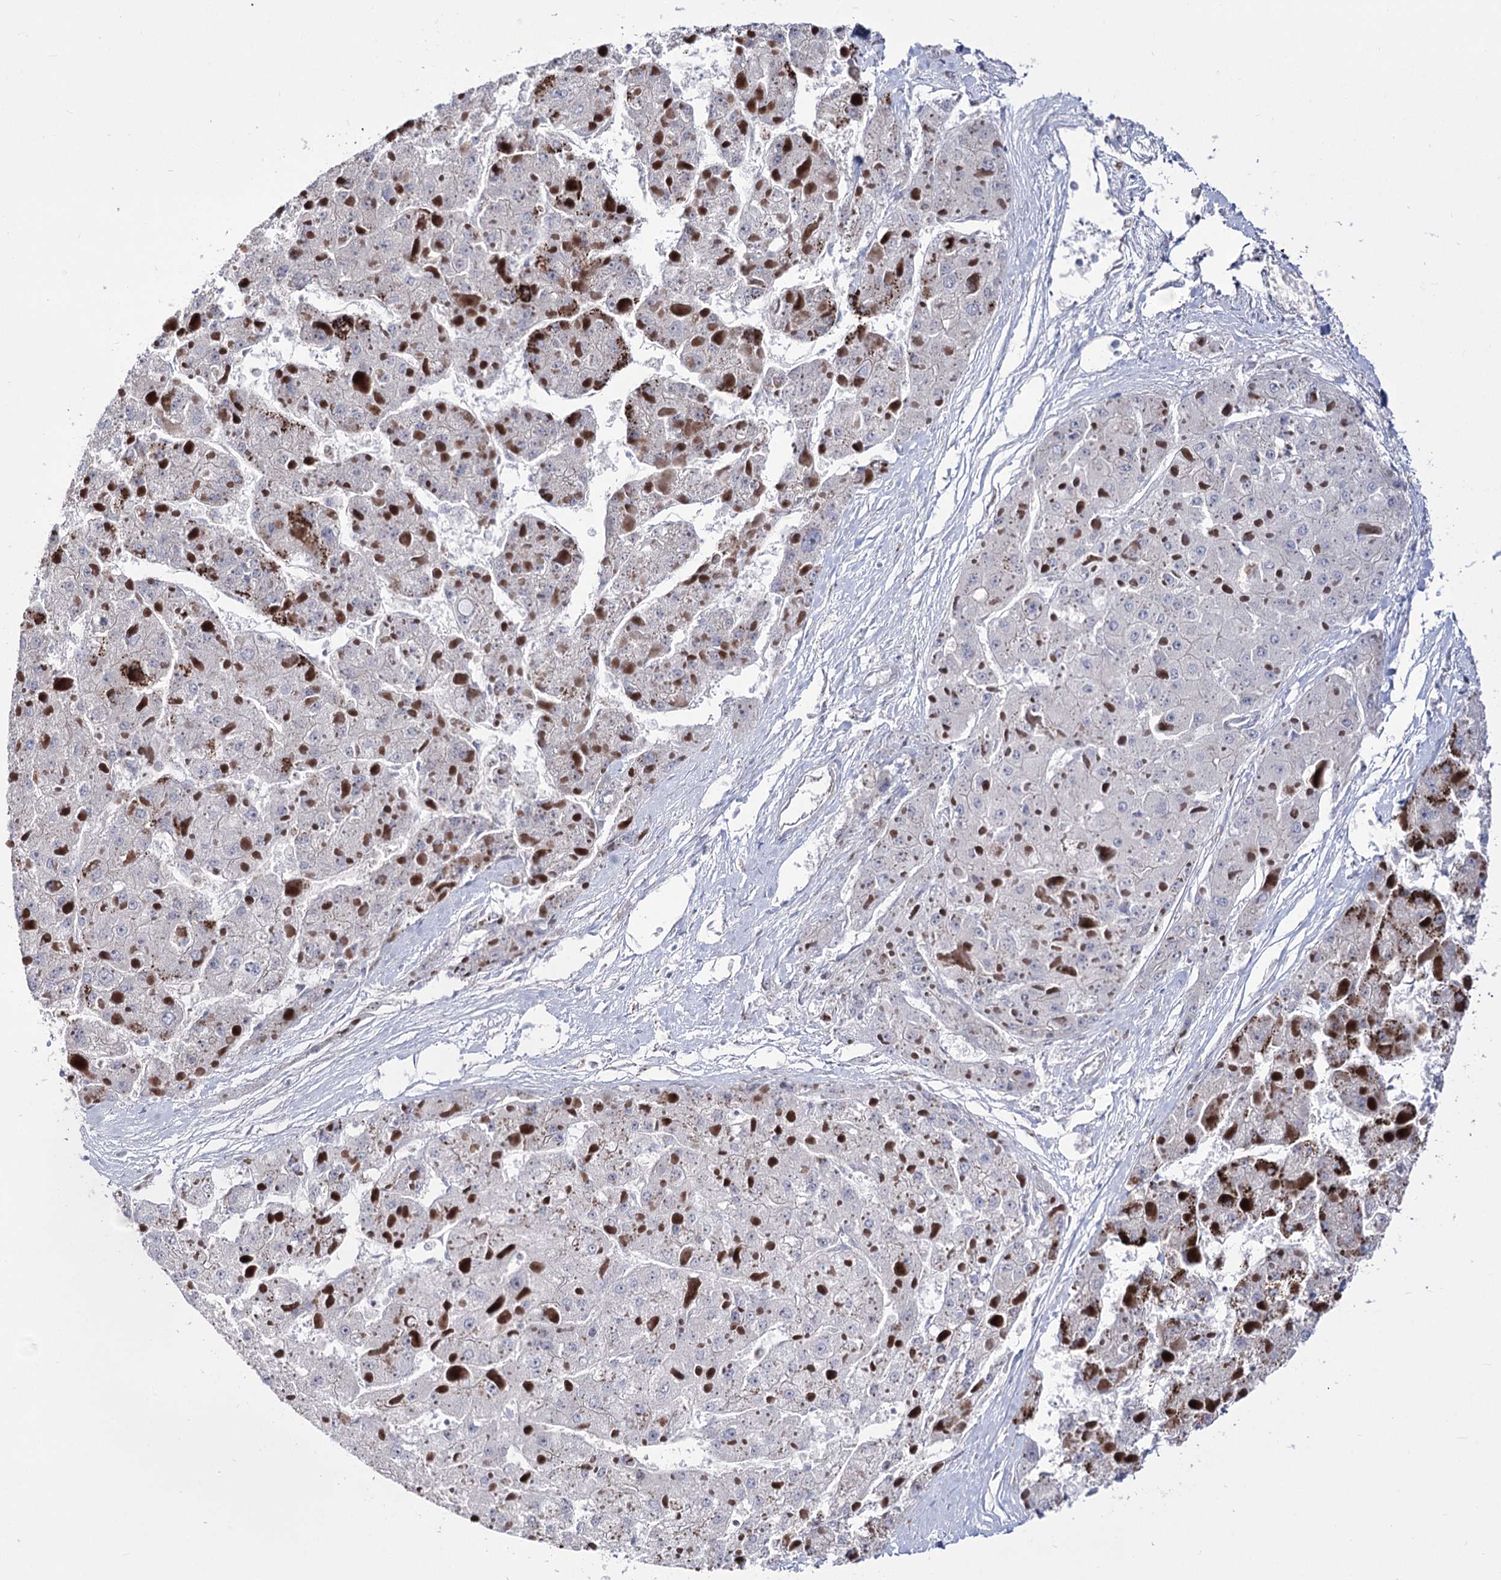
{"staining": {"intensity": "negative", "quantity": "none", "location": "none"}, "tissue": "liver cancer", "cell_type": "Tumor cells", "image_type": "cancer", "snomed": [{"axis": "morphology", "description": "Carcinoma, Hepatocellular, NOS"}, {"axis": "topography", "description": "Liver"}], "caption": "Liver hepatocellular carcinoma was stained to show a protein in brown. There is no significant positivity in tumor cells.", "gene": "OSBPL5", "patient": {"sex": "female", "age": 73}}